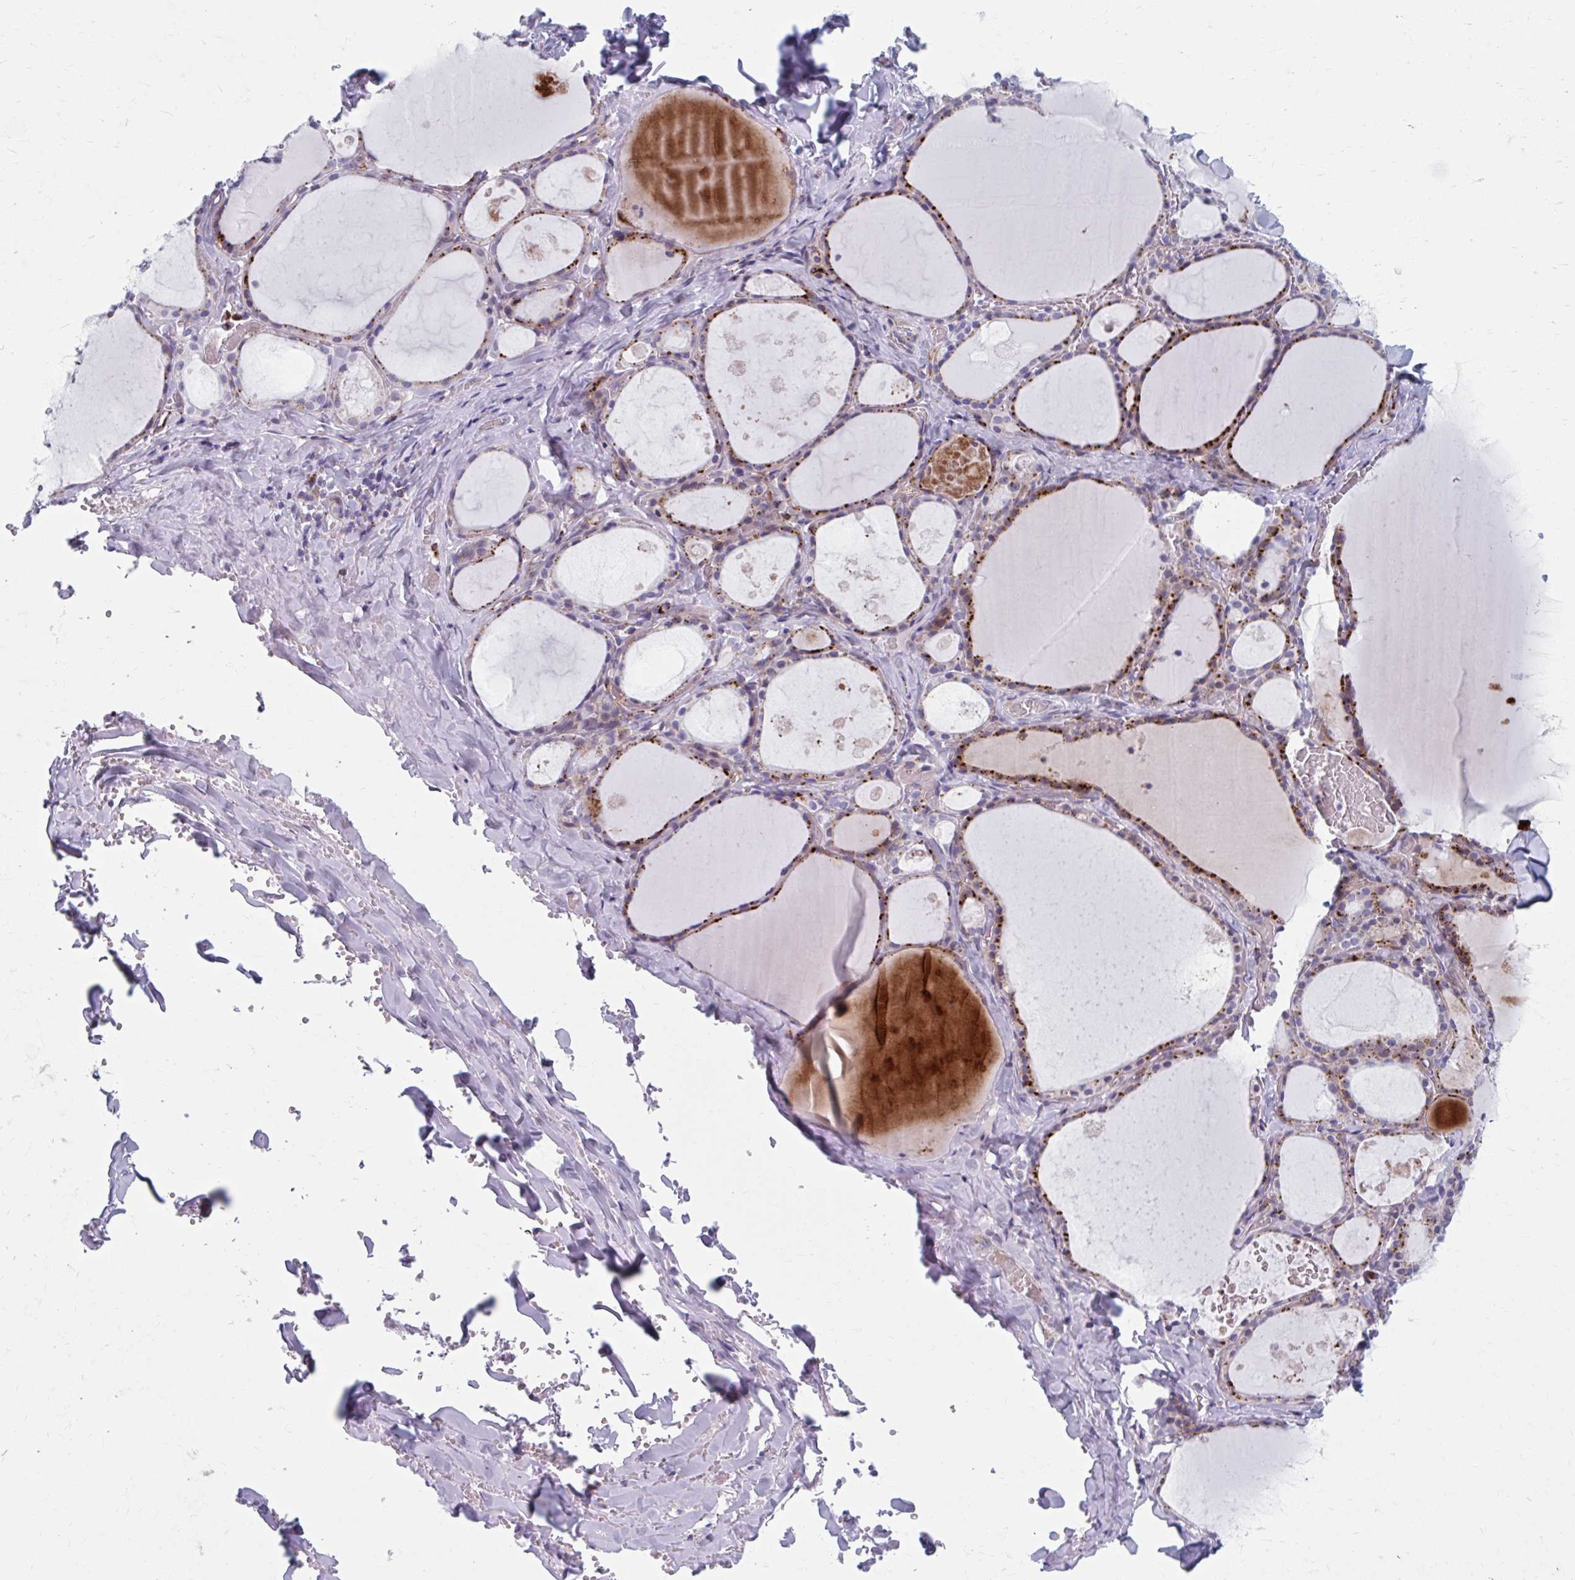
{"staining": {"intensity": "strong", "quantity": "25%-75%", "location": "cytoplasmic/membranous"}, "tissue": "thyroid gland", "cell_type": "Glandular cells", "image_type": "normal", "snomed": [{"axis": "morphology", "description": "Normal tissue, NOS"}, {"axis": "topography", "description": "Thyroid gland"}], "caption": "Unremarkable thyroid gland was stained to show a protein in brown. There is high levels of strong cytoplasmic/membranous positivity in approximately 25%-75% of glandular cells.", "gene": "OLFM2", "patient": {"sex": "male", "age": 56}}